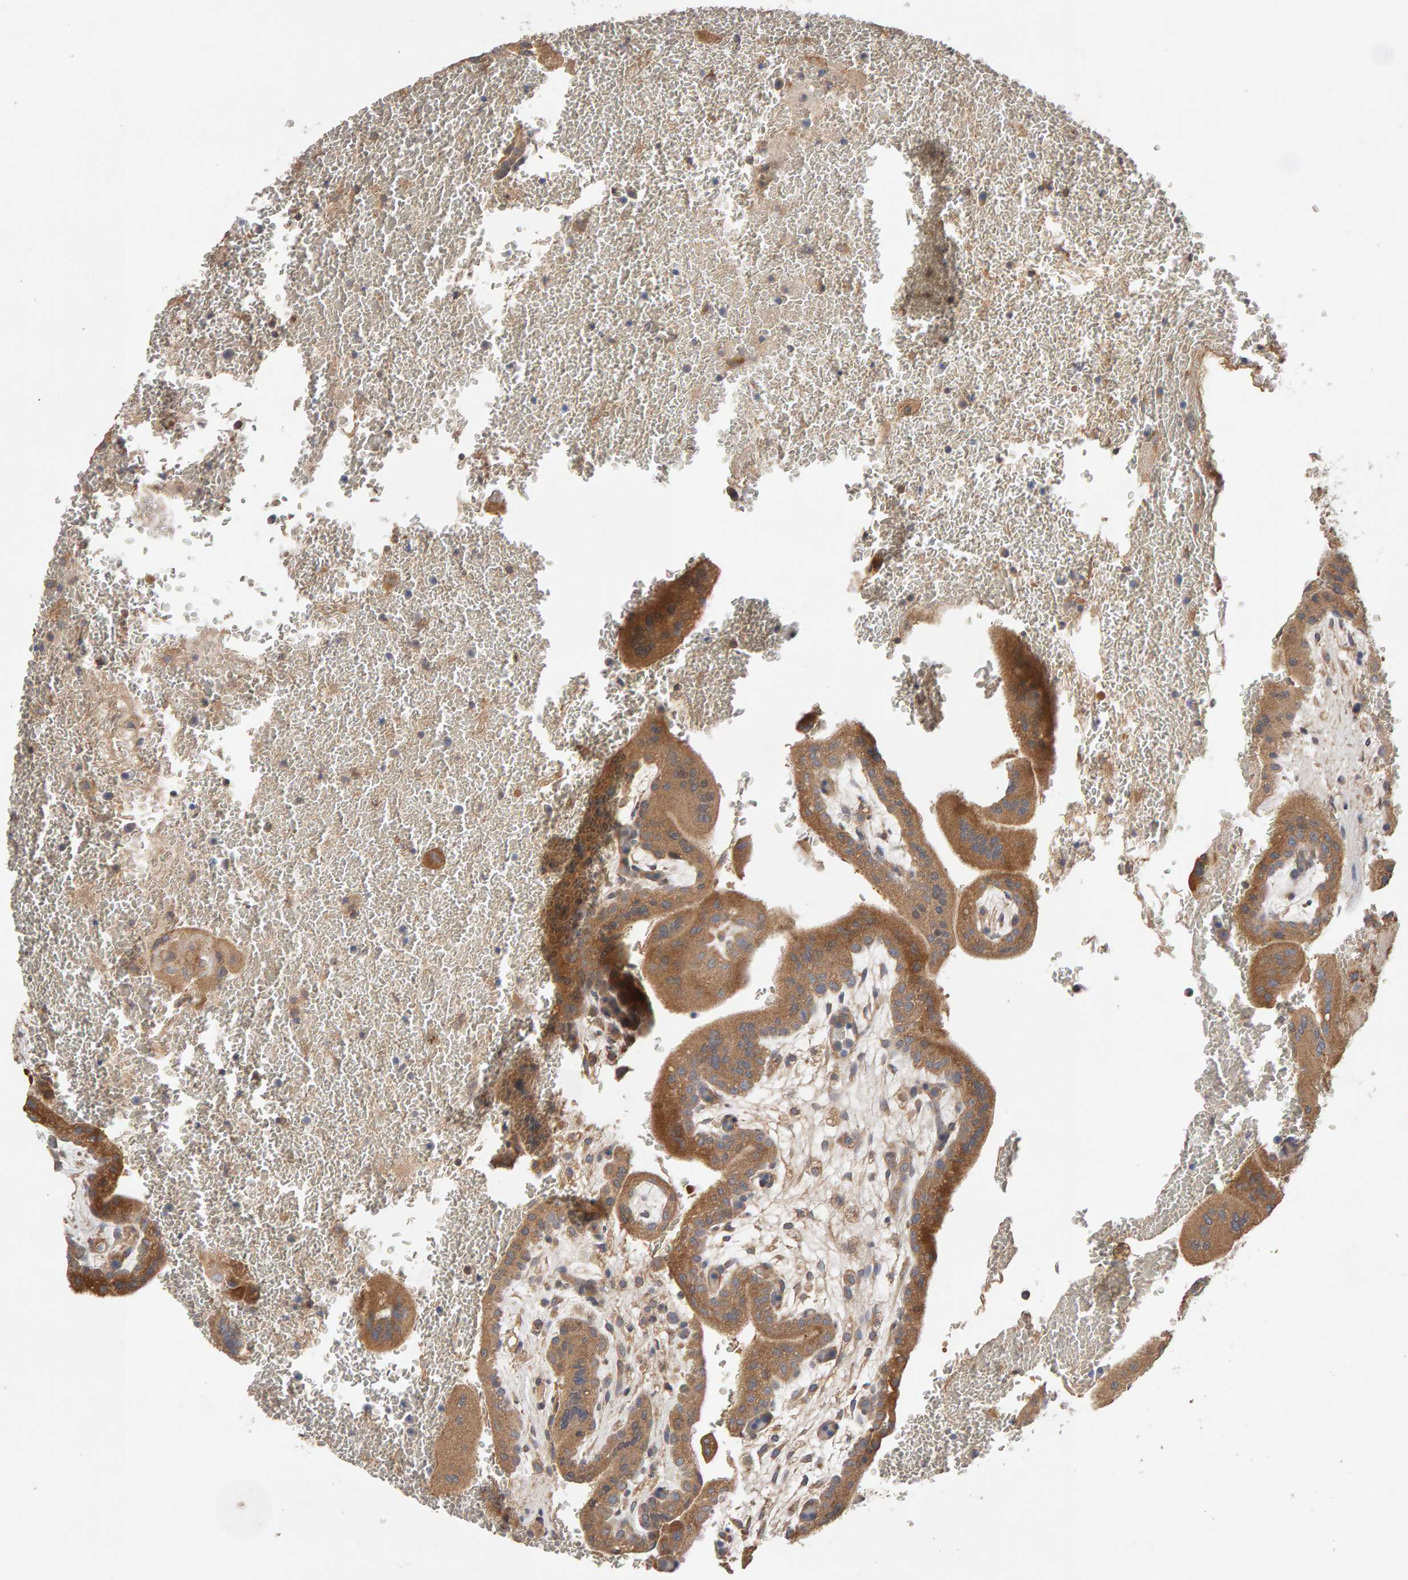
{"staining": {"intensity": "moderate", "quantity": ">75%", "location": "cytoplasmic/membranous"}, "tissue": "placenta", "cell_type": "Decidual cells", "image_type": "normal", "snomed": [{"axis": "morphology", "description": "Normal tissue, NOS"}, {"axis": "topography", "description": "Placenta"}], "caption": "Decidual cells display moderate cytoplasmic/membranous staining in approximately >75% of cells in benign placenta.", "gene": "RNF19A", "patient": {"sex": "female", "age": 35}}